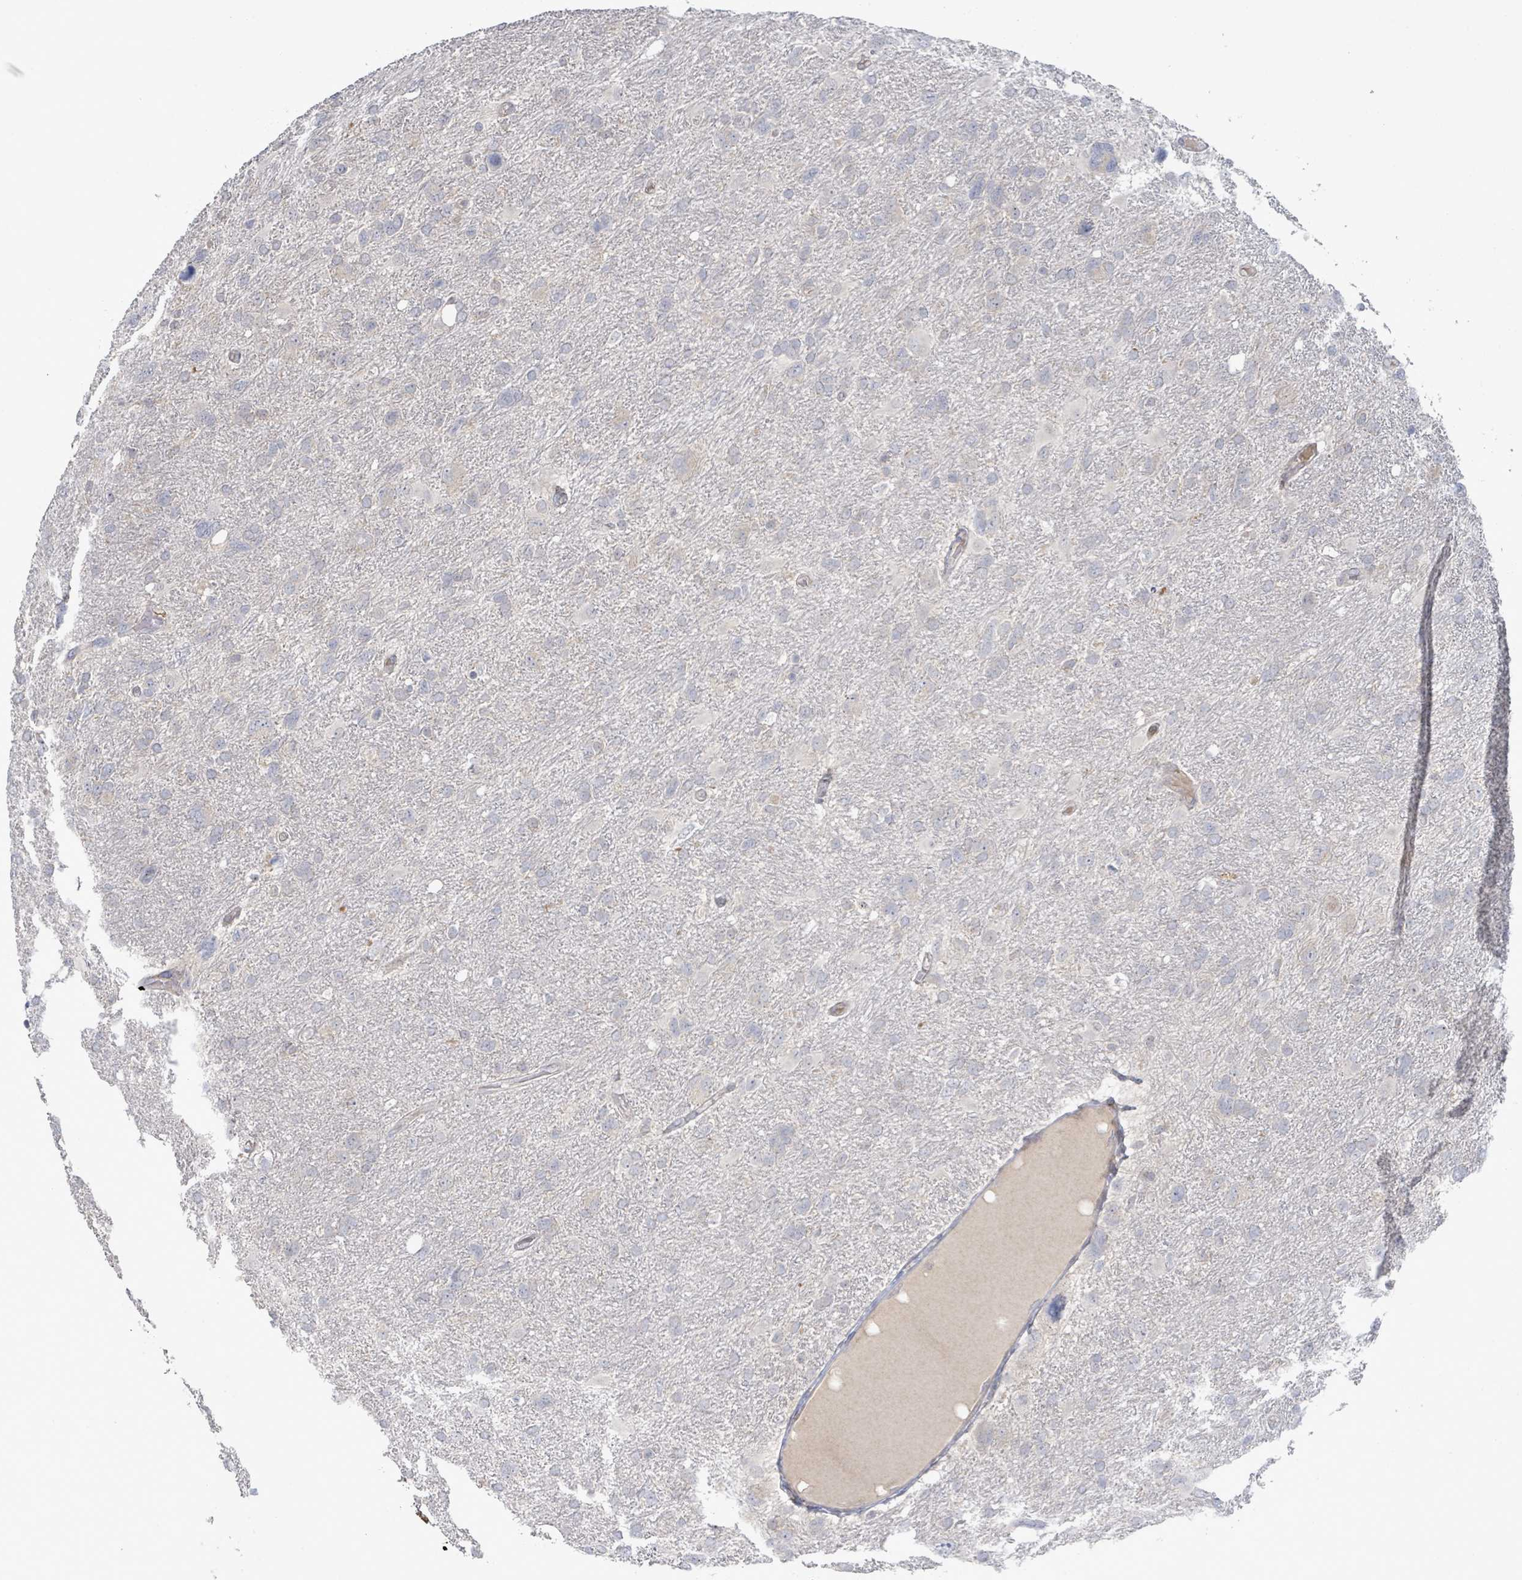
{"staining": {"intensity": "negative", "quantity": "none", "location": "none"}, "tissue": "glioma", "cell_type": "Tumor cells", "image_type": "cancer", "snomed": [{"axis": "morphology", "description": "Glioma, malignant, High grade"}, {"axis": "topography", "description": "Brain"}], "caption": "This micrograph is of malignant high-grade glioma stained with immunohistochemistry to label a protein in brown with the nuclei are counter-stained blue. There is no staining in tumor cells.", "gene": "SLIT3", "patient": {"sex": "male", "age": 61}}